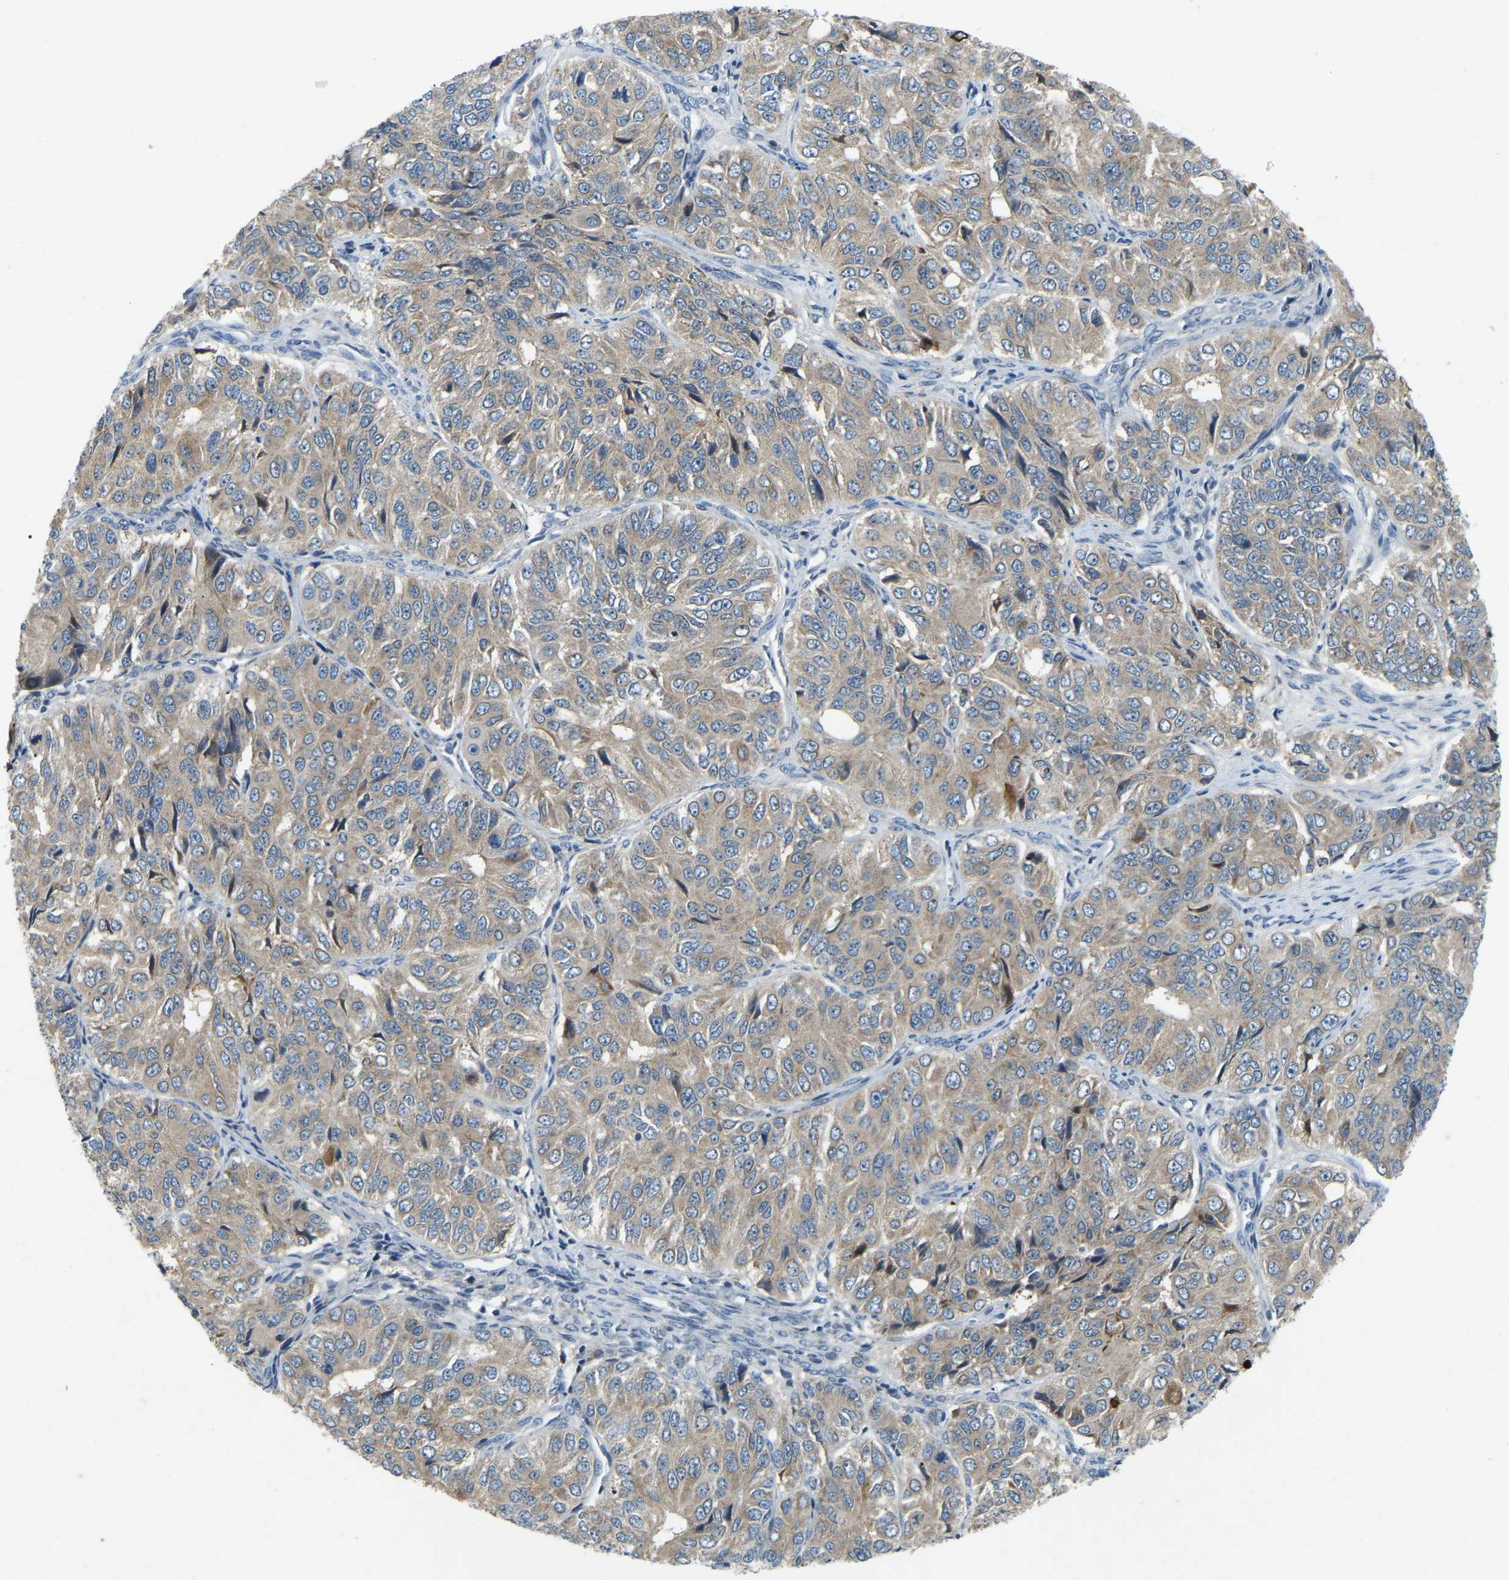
{"staining": {"intensity": "moderate", "quantity": ">75%", "location": "cytoplasmic/membranous"}, "tissue": "ovarian cancer", "cell_type": "Tumor cells", "image_type": "cancer", "snomed": [{"axis": "morphology", "description": "Carcinoma, endometroid"}, {"axis": "topography", "description": "Ovary"}], "caption": "This micrograph shows IHC staining of human ovarian cancer (endometroid carcinoma), with medium moderate cytoplasmic/membranous expression in about >75% of tumor cells.", "gene": "PARL", "patient": {"sex": "female", "age": 51}}